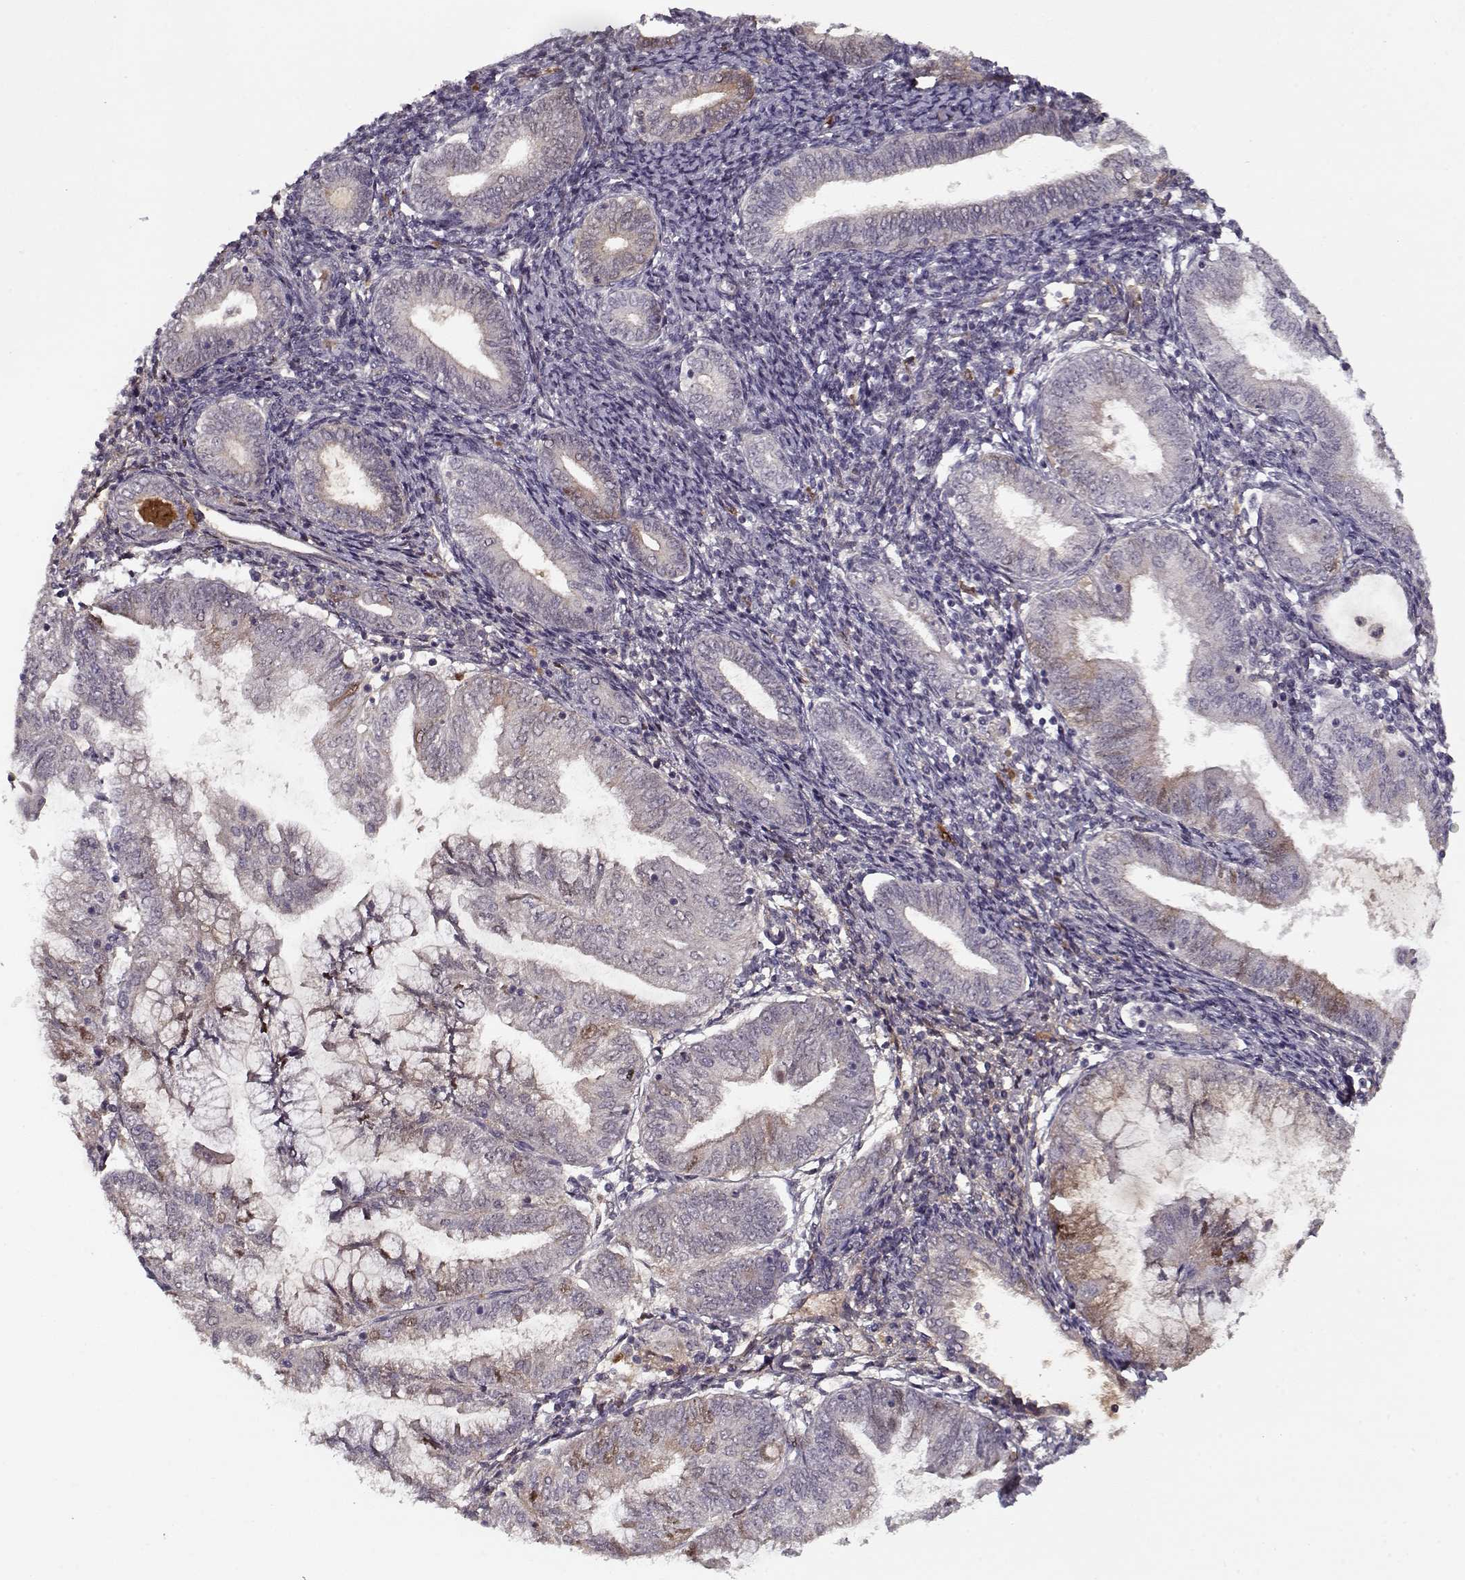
{"staining": {"intensity": "weak", "quantity": "<25%", "location": "cytoplasmic/membranous"}, "tissue": "endometrial cancer", "cell_type": "Tumor cells", "image_type": "cancer", "snomed": [{"axis": "morphology", "description": "Adenocarcinoma, NOS"}, {"axis": "topography", "description": "Endometrium"}], "caption": "Endometrial adenocarcinoma stained for a protein using immunohistochemistry (IHC) displays no staining tumor cells.", "gene": "AFM", "patient": {"sex": "female", "age": 55}}